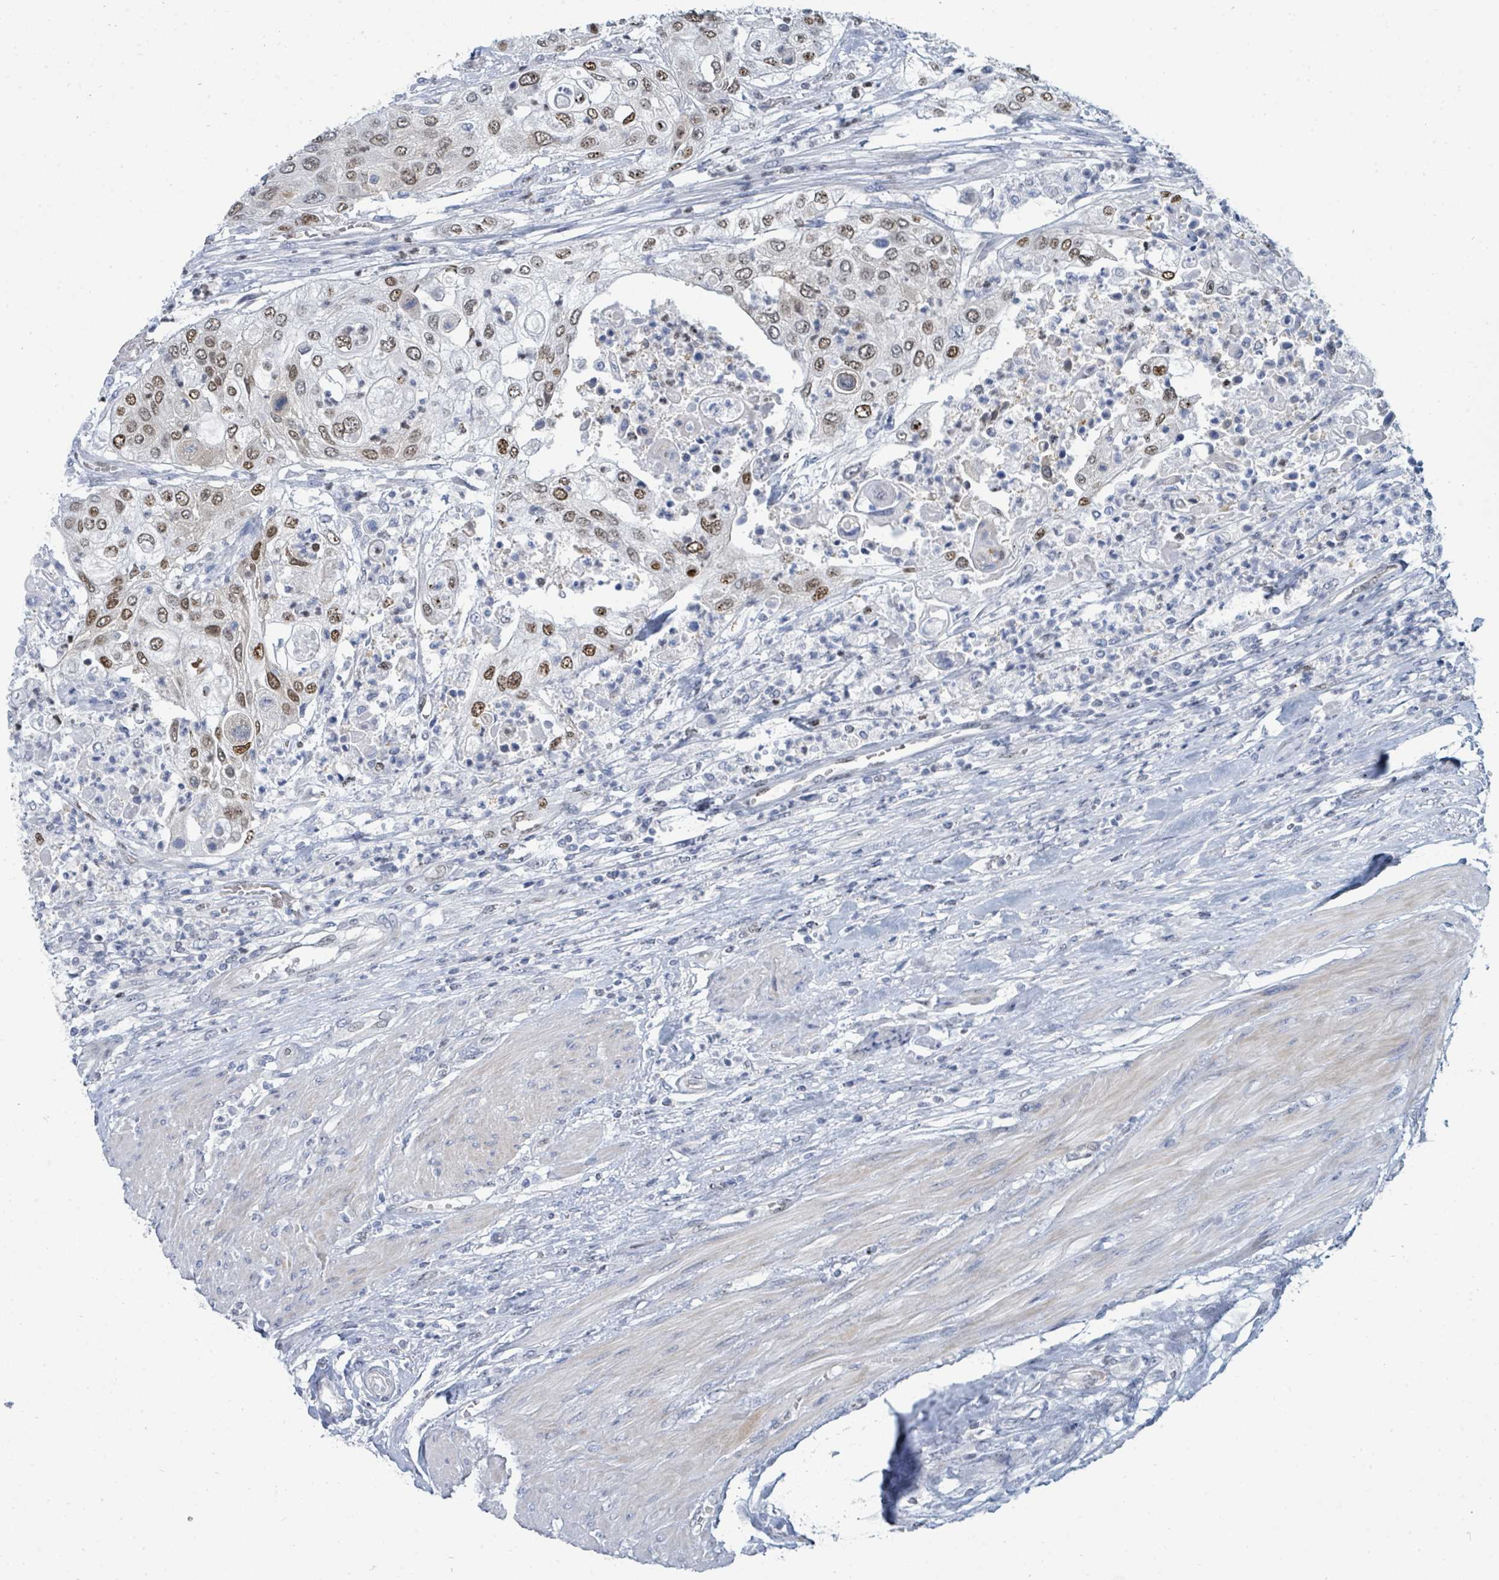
{"staining": {"intensity": "moderate", "quantity": ">75%", "location": "nuclear"}, "tissue": "urothelial cancer", "cell_type": "Tumor cells", "image_type": "cancer", "snomed": [{"axis": "morphology", "description": "Urothelial carcinoma, High grade"}, {"axis": "topography", "description": "Urinary bladder"}], "caption": "A brown stain labels moderate nuclear staining of a protein in urothelial cancer tumor cells.", "gene": "SUMO4", "patient": {"sex": "female", "age": 79}}